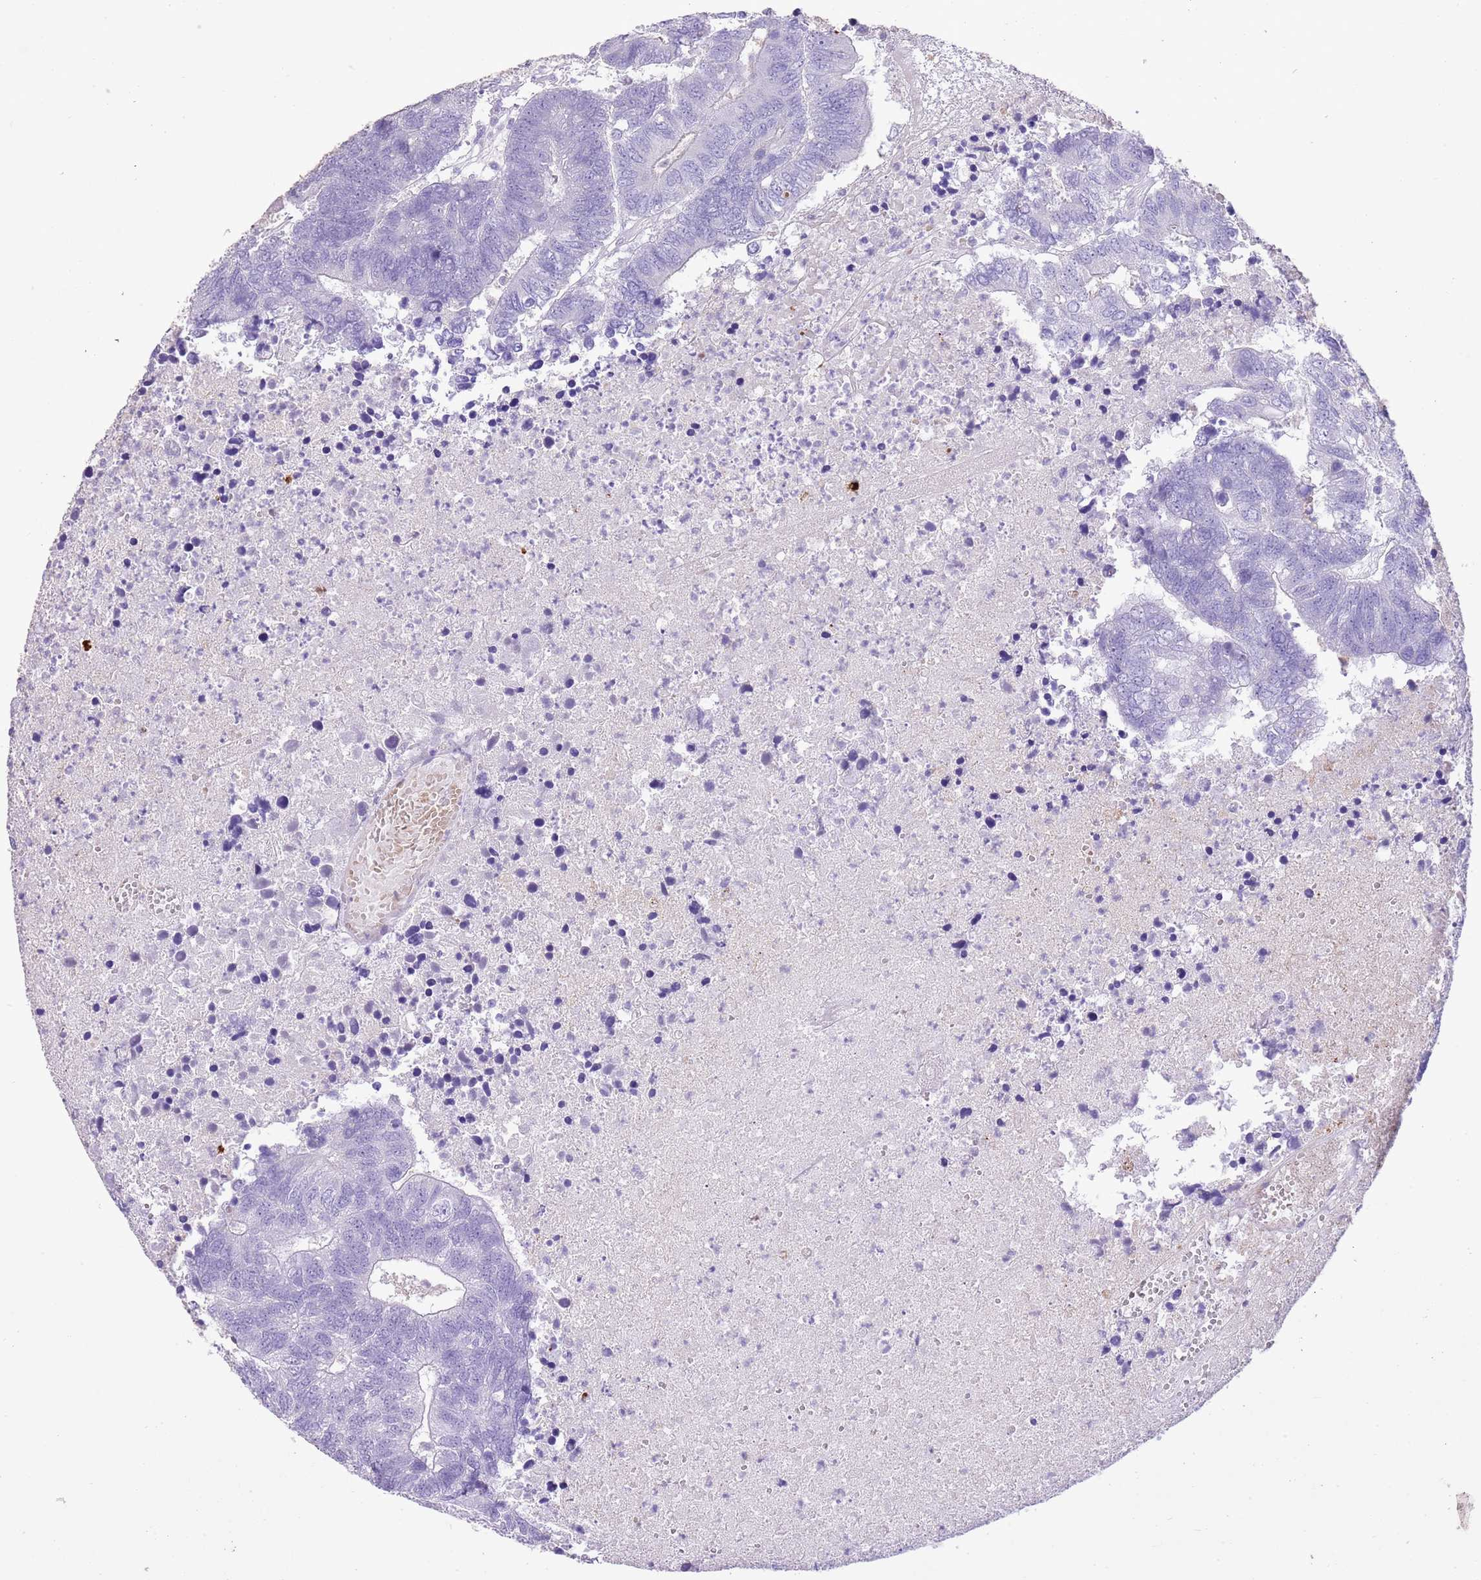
{"staining": {"intensity": "negative", "quantity": "none", "location": "none"}, "tissue": "colorectal cancer", "cell_type": "Tumor cells", "image_type": "cancer", "snomed": [{"axis": "morphology", "description": "Adenocarcinoma, NOS"}, {"axis": "topography", "description": "Colon"}], "caption": "This is an immunohistochemistry (IHC) photomicrograph of human colorectal adenocarcinoma. There is no positivity in tumor cells.", "gene": "XPO7", "patient": {"sex": "female", "age": 48}}